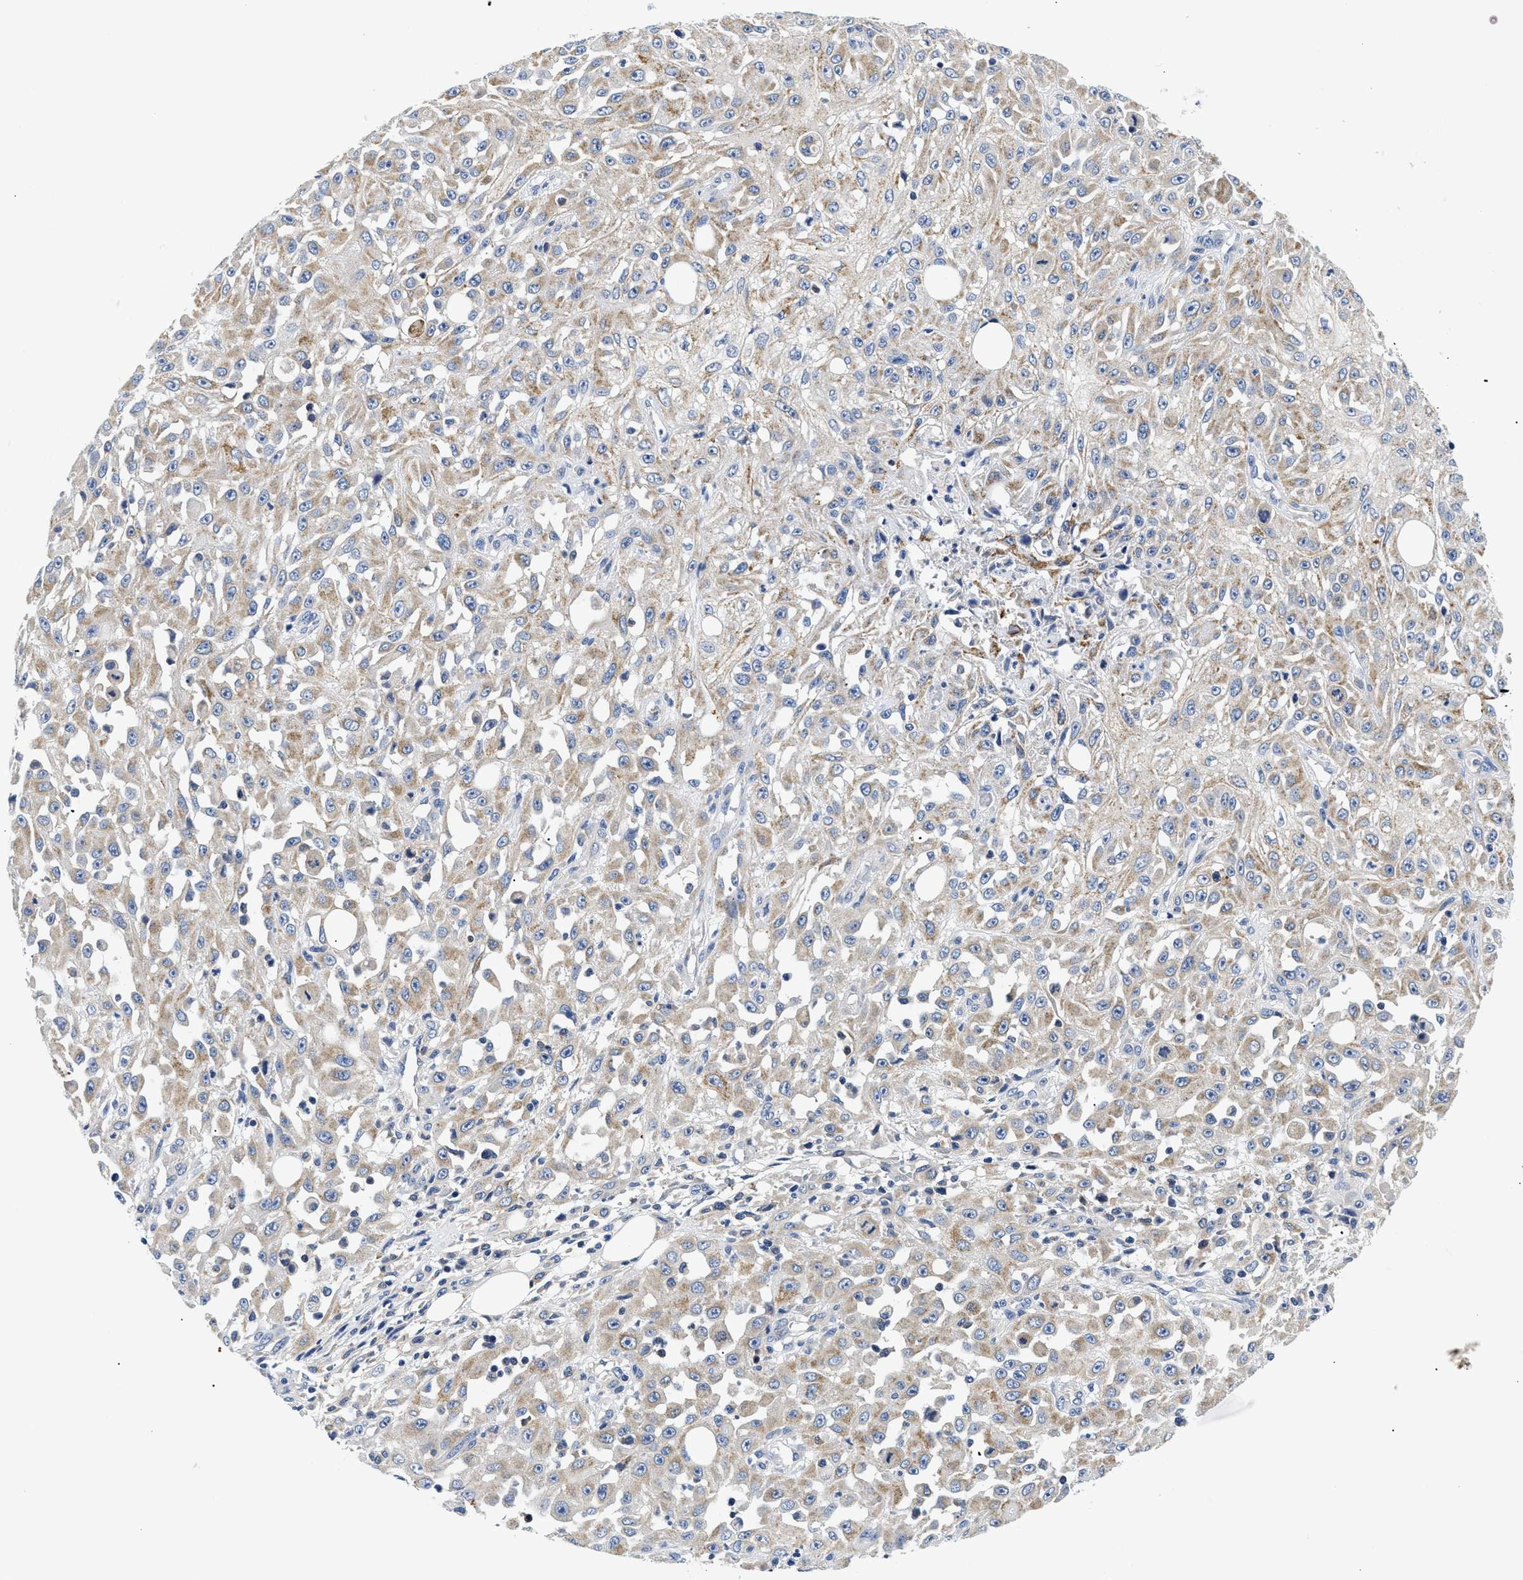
{"staining": {"intensity": "weak", "quantity": "25%-75%", "location": "cytoplasmic/membranous"}, "tissue": "skin cancer", "cell_type": "Tumor cells", "image_type": "cancer", "snomed": [{"axis": "morphology", "description": "Squamous cell carcinoma, NOS"}, {"axis": "morphology", "description": "Squamous cell carcinoma, metastatic, NOS"}, {"axis": "topography", "description": "Skin"}, {"axis": "topography", "description": "Lymph node"}], "caption": "This image displays immunohistochemistry staining of human metastatic squamous cell carcinoma (skin), with low weak cytoplasmic/membranous staining in about 25%-75% of tumor cells.", "gene": "MEA1", "patient": {"sex": "male", "age": 75}}